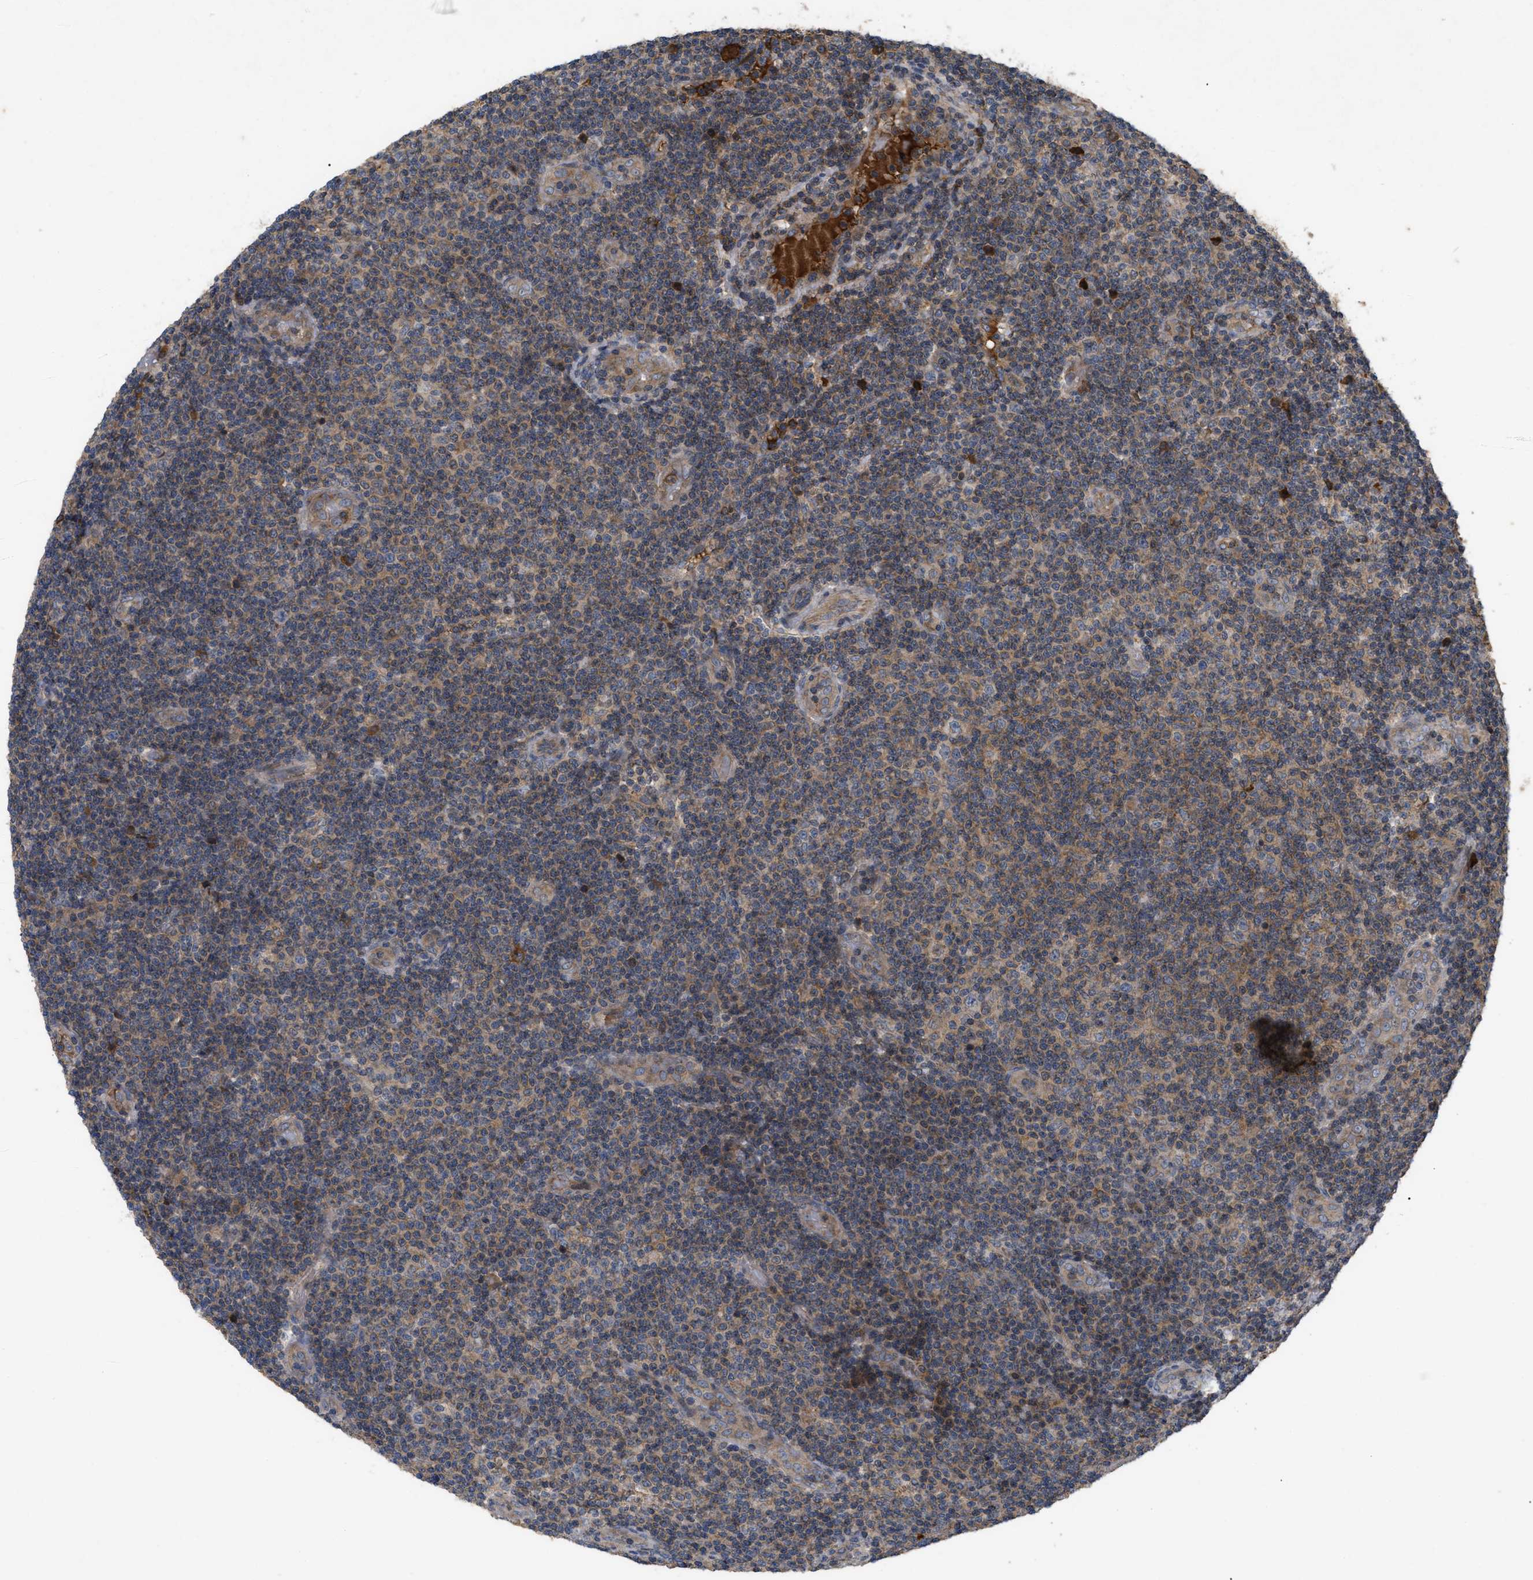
{"staining": {"intensity": "moderate", "quantity": "25%-75%", "location": "cytoplasmic/membranous"}, "tissue": "lymphoma", "cell_type": "Tumor cells", "image_type": "cancer", "snomed": [{"axis": "morphology", "description": "Malignant lymphoma, non-Hodgkin's type, Low grade"}, {"axis": "topography", "description": "Lymph node"}], "caption": "Malignant lymphoma, non-Hodgkin's type (low-grade) stained with IHC displays moderate cytoplasmic/membranous staining in approximately 25%-75% of tumor cells.", "gene": "RAB2A", "patient": {"sex": "male", "age": 83}}